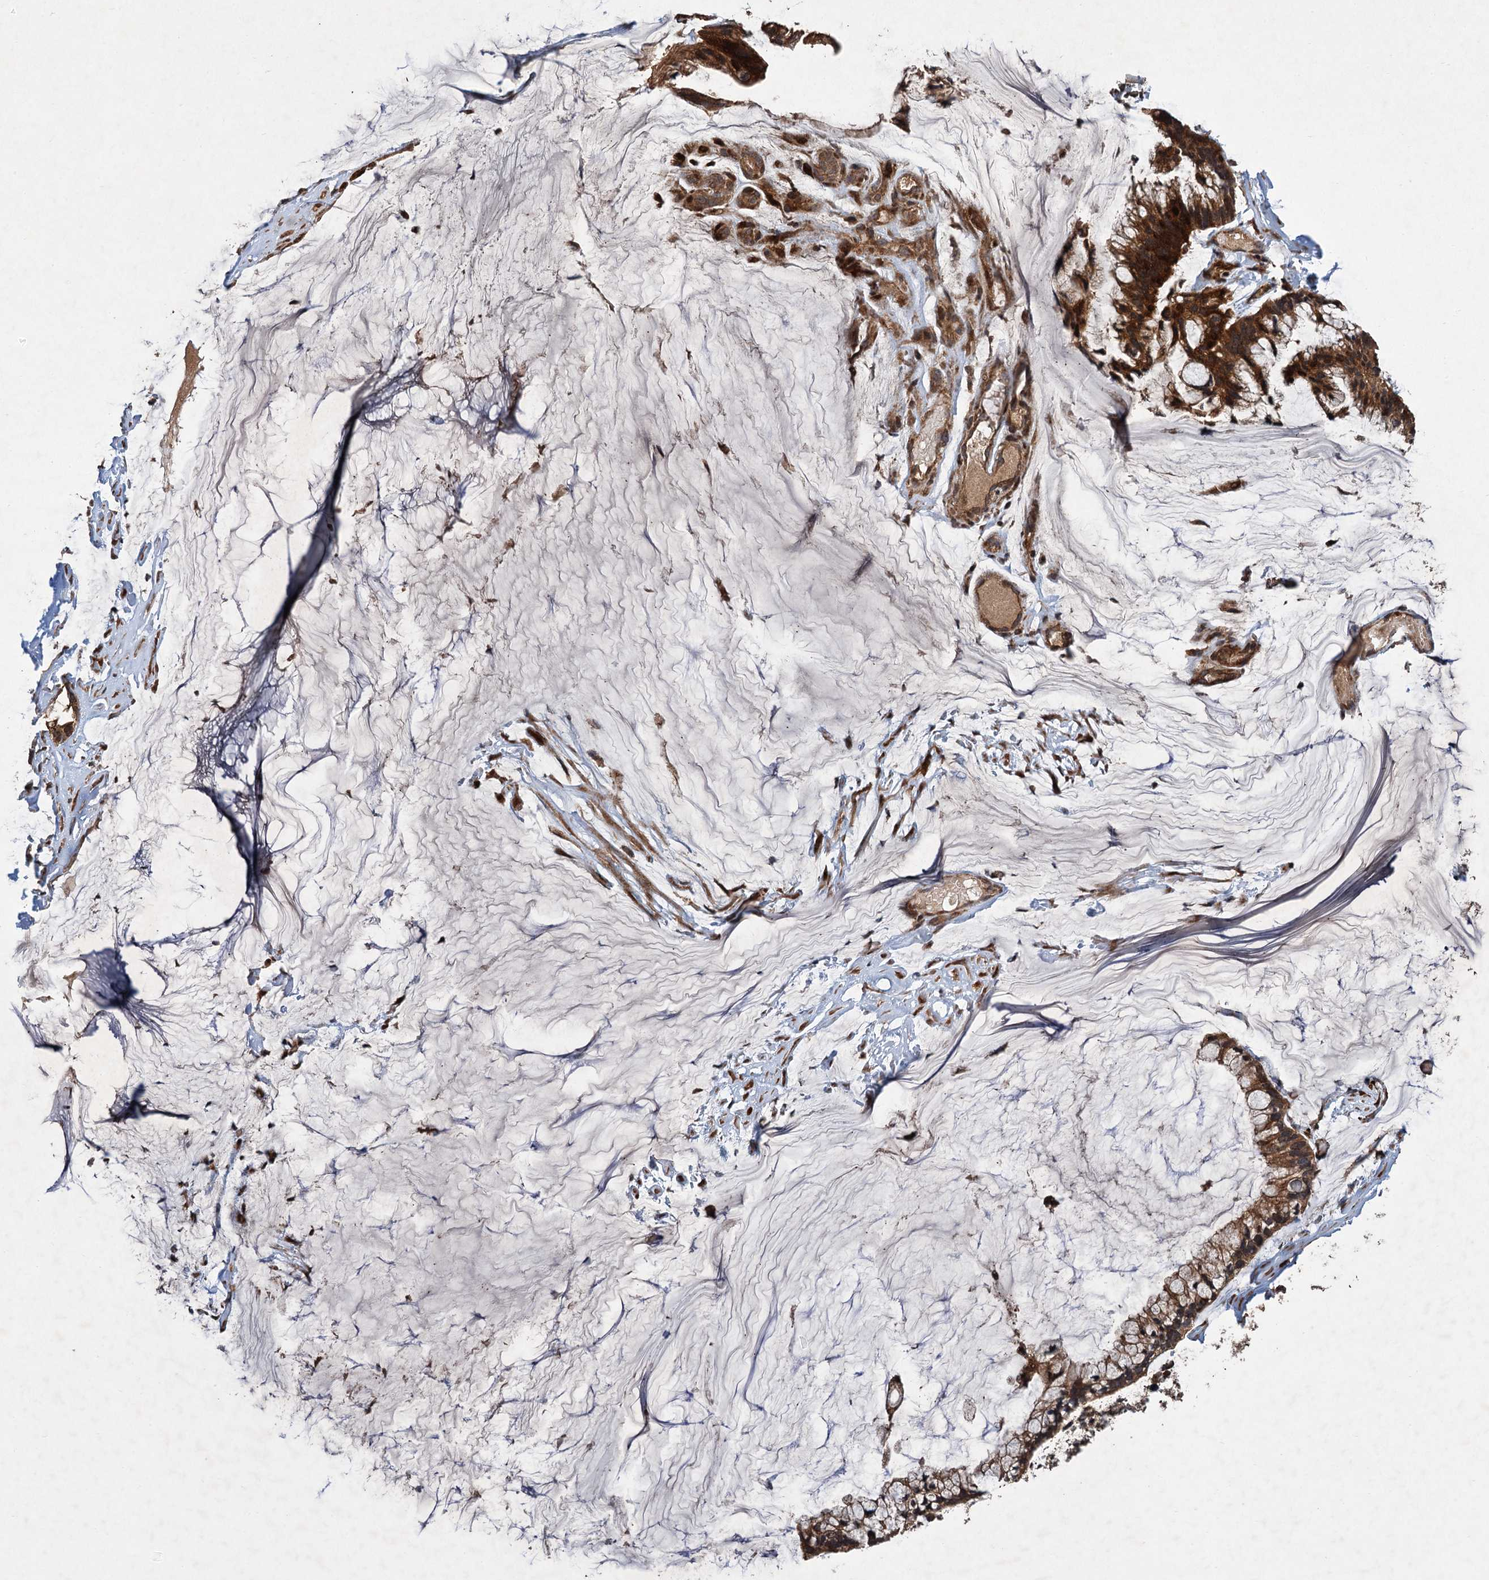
{"staining": {"intensity": "strong", "quantity": ">75%", "location": "cytoplasmic/membranous,nuclear"}, "tissue": "ovarian cancer", "cell_type": "Tumor cells", "image_type": "cancer", "snomed": [{"axis": "morphology", "description": "Cystadenocarcinoma, mucinous, NOS"}, {"axis": "topography", "description": "Ovary"}], "caption": "Strong cytoplasmic/membranous and nuclear expression is identified in approximately >75% of tumor cells in ovarian mucinous cystadenocarcinoma.", "gene": "TMEM39B", "patient": {"sex": "female", "age": 39}}